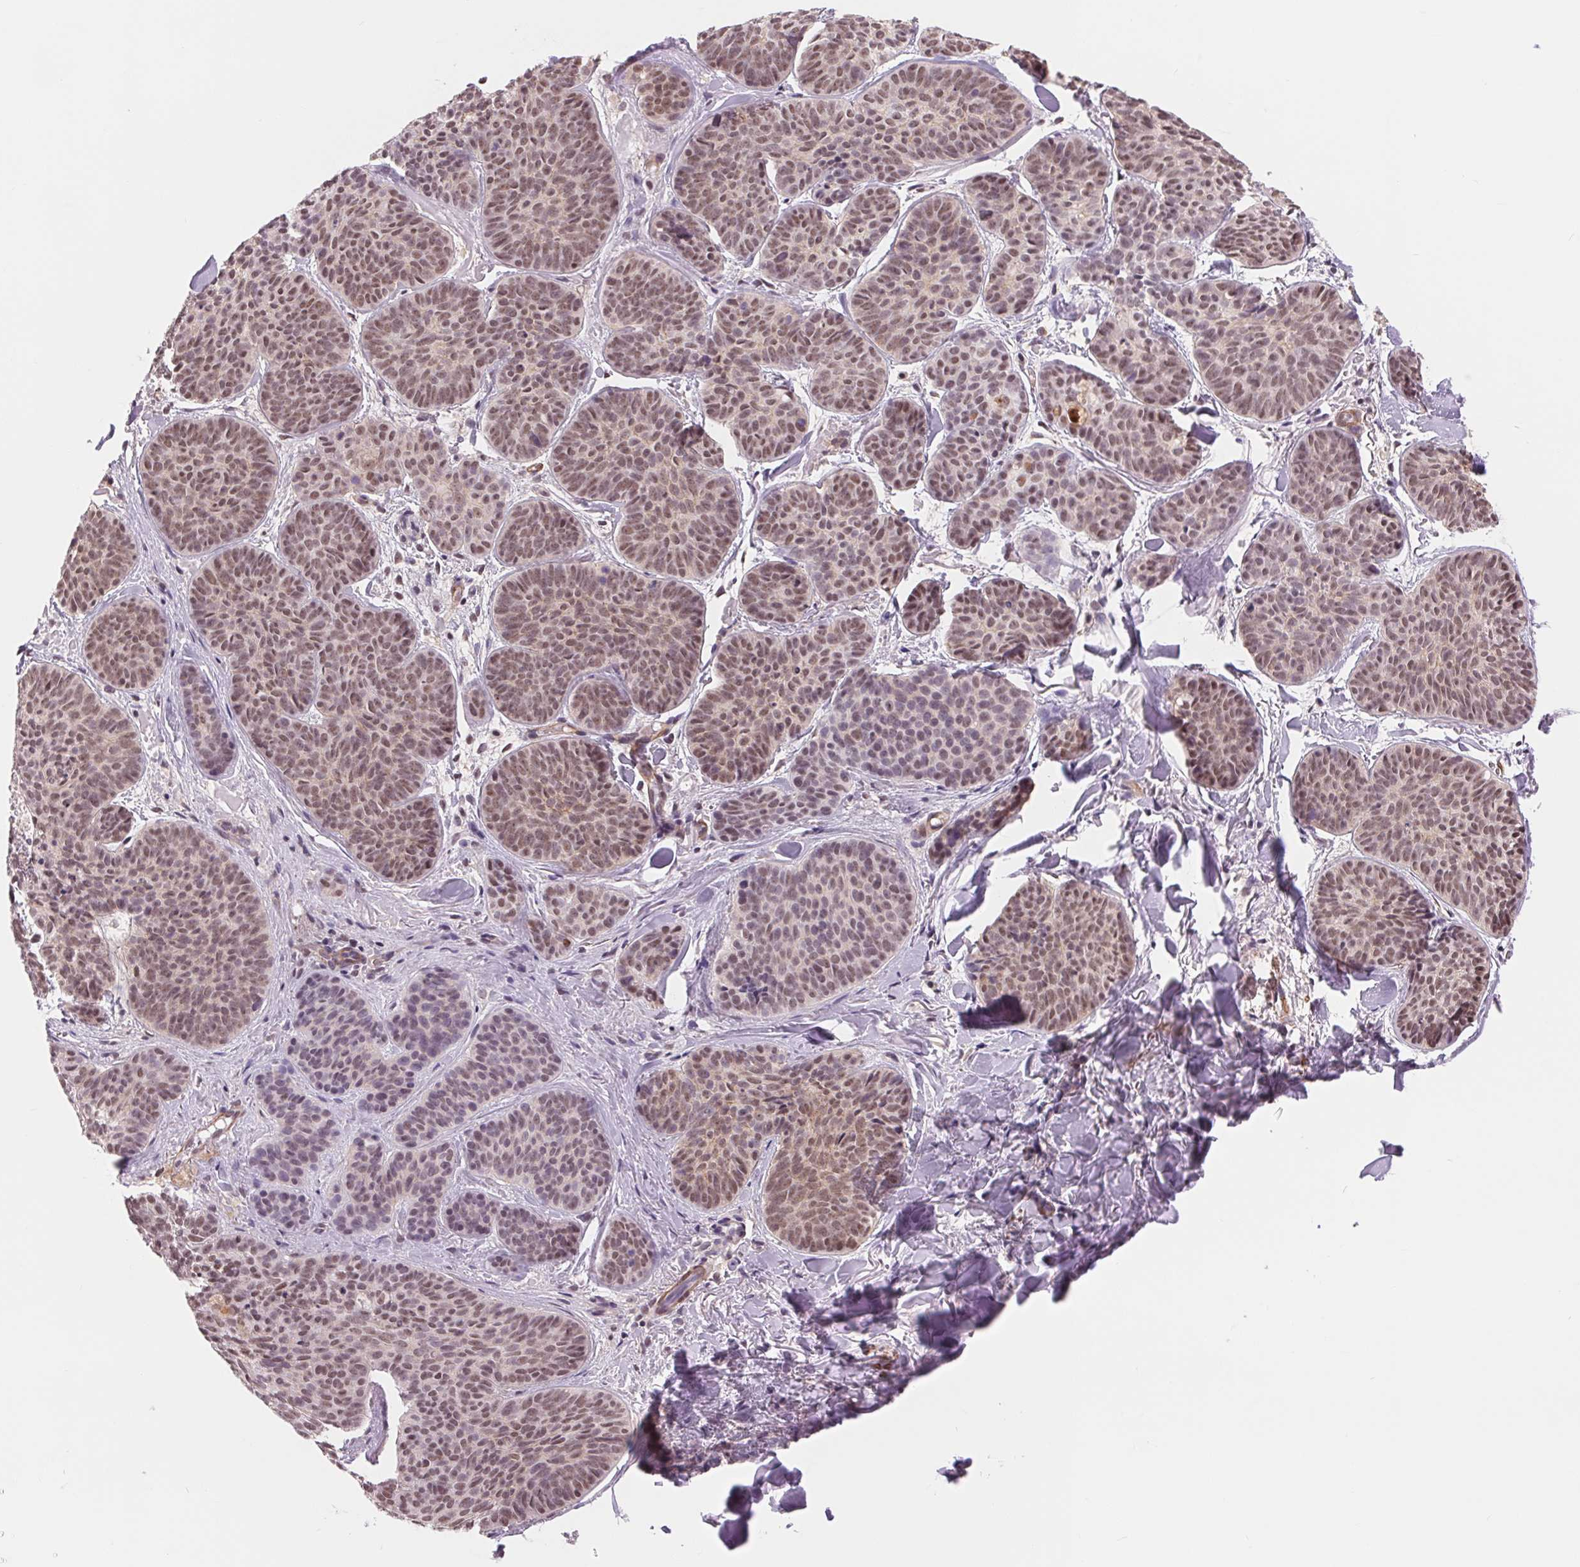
{"staining": {"intensity": "moderate", "quantity": ">75%", "location": "nuclear"}, "tissue": "skin cancer", "cell_type": "Tumor cells", "image_type": "cancer", "snomed": [{"axis": "morphology", "description": "Basal cell carcinoma"}, {"axis": "topography", "description": "Skin"}], "caption": "About >75% of tumor cells in human skin cancer (basal cell carcinoma) display moderate nuclear protein expression as visualized by brown immunohistochemical staining.", "gene": "BCAT1", "patient": {"sex": "female", "age": 82}}